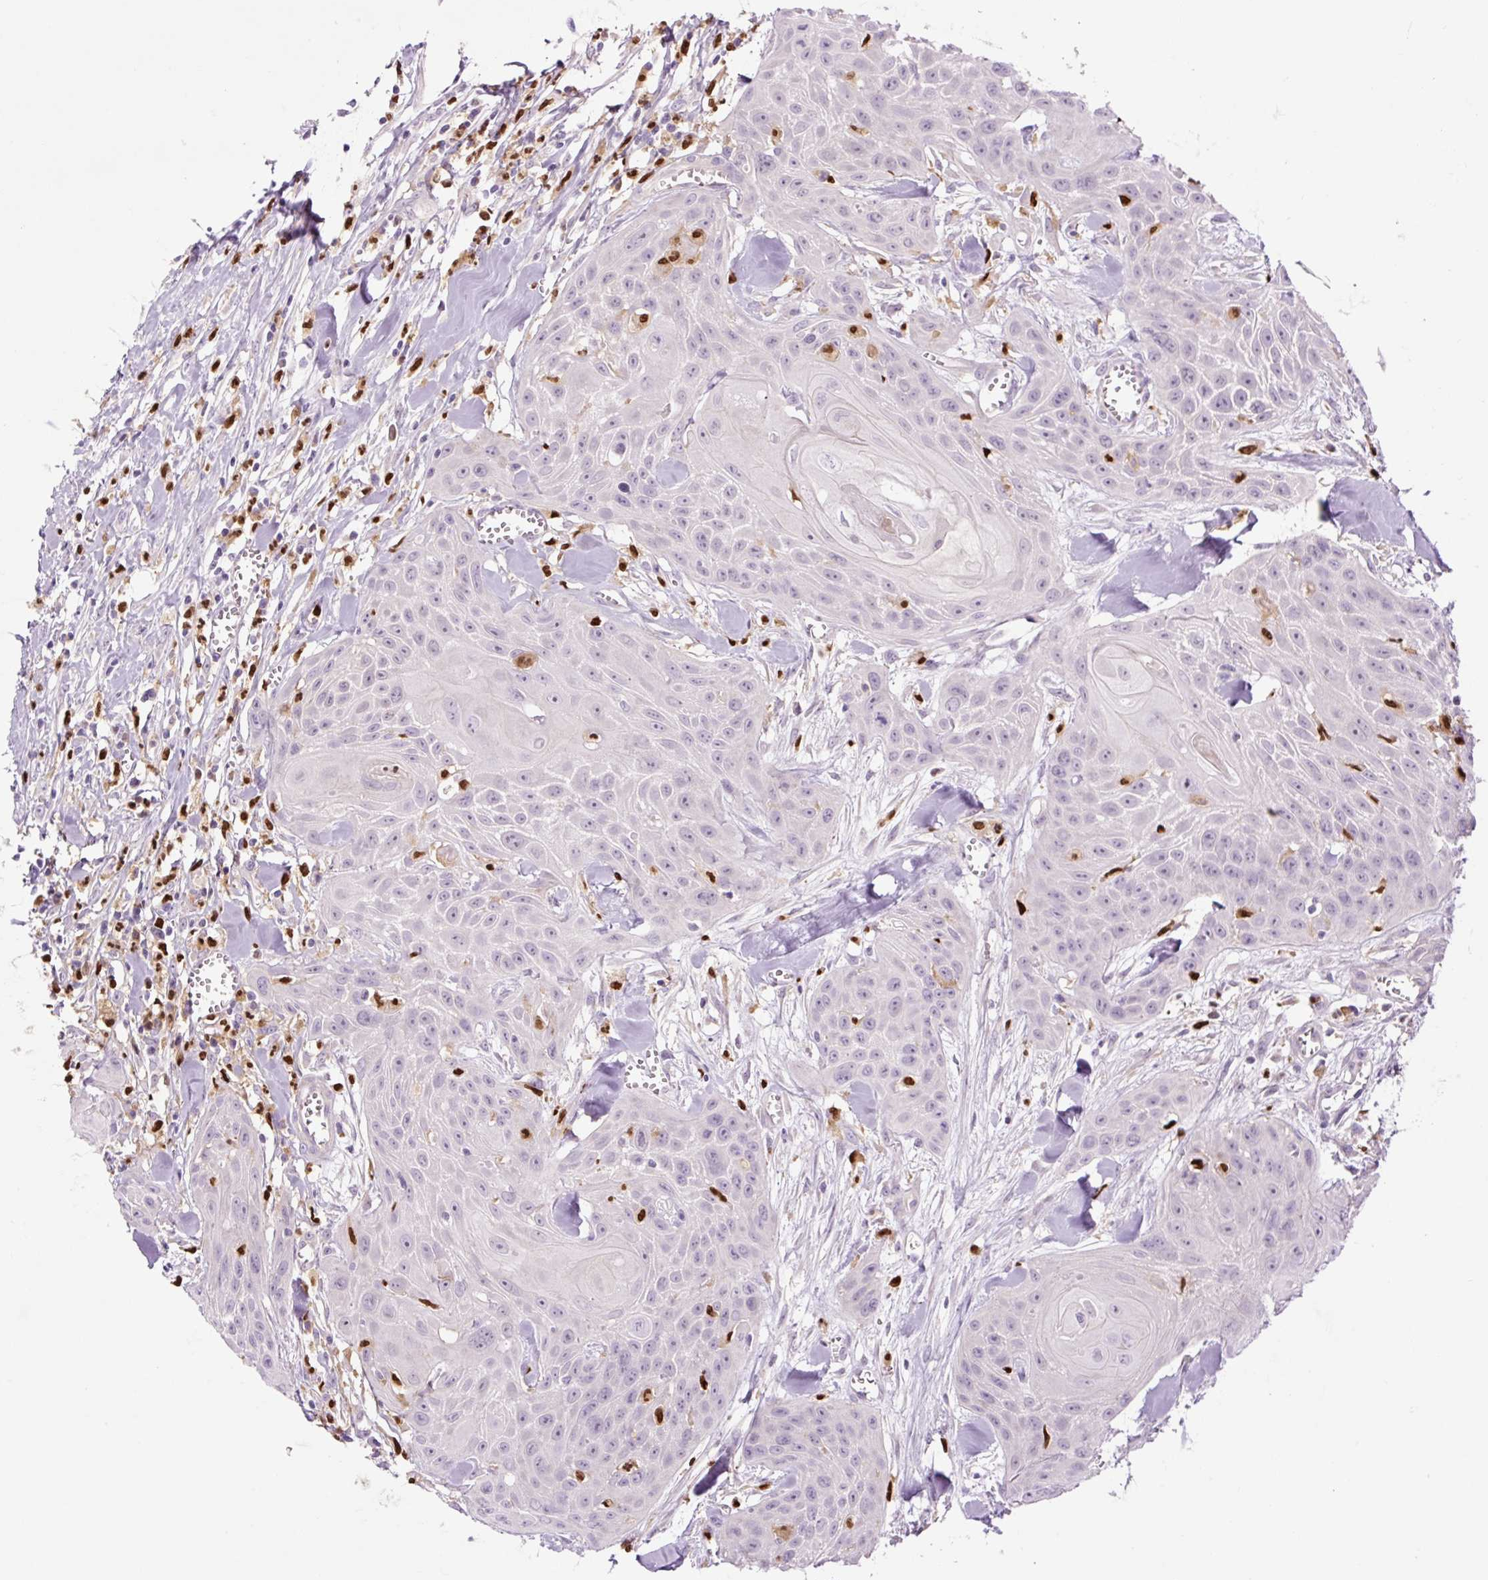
{"staining": {"intensity": "negative", "quantity": "none", "location": "none"}, "tissue": "head and neck cancer", "cell_type": "Tumor cells", "image_type": "cancer", "snomed": [{"axis": "morphology", "description": "Squamous cell carcinoma, NOS"}, {"axis": "topography", "description": "Lymph node"}, {"axis": "topography", "description": "Salivary gland"}, {"axis": "topography", "description": "Head-Neck"}], "caption": "Head and neck cancer (squamous cell carcinoma) was stained to show a protein in brown. There is no significant expression in tumor cells. (DAB immunohistochemistry (IHC) with hematoxylin counter stain).", "gene": "SPI1", "patient": {"sex": "female", "age": 74}}